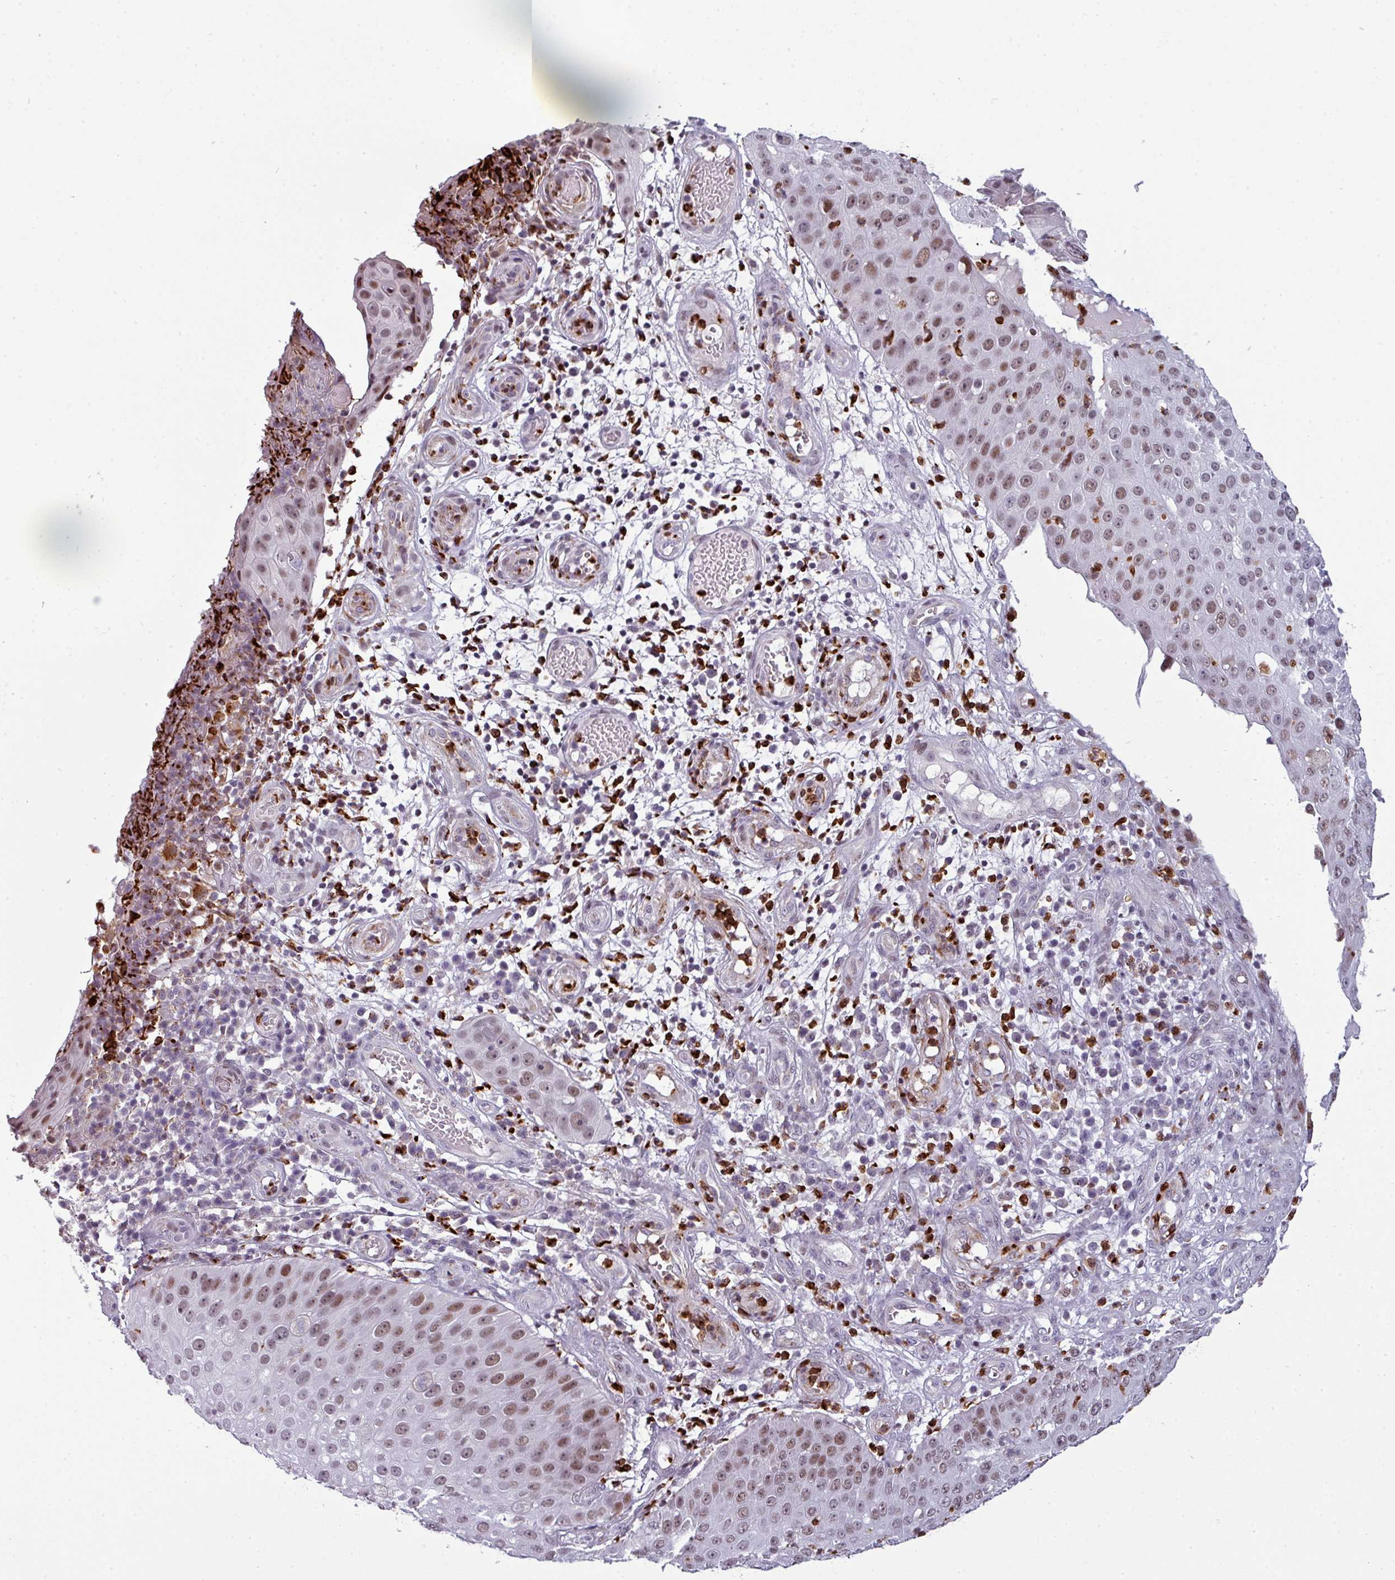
{"staining": {"intensity": "moderate", "quantity": "25%-75%", "location": "nuclear"}, "tissue": "skin cancer", "cell_type": "Tumor cells", "image_type": "cancer", "snomed": [{"axis": "morphology", "description": "Squamous cell carcinoma, NOS"}, {"axis": "topography", "description": "Skin"}], "caption": "IHC histopathology image of neoplastic tissue: human skin cancer stained using immunohistochemistry reveals medium levels of moderate protein expression localized specifically in the nuclear of tumor cells, appearing as a nuclear brown color.", "gene": "TMEFF1", "patient": {"sex": "male", "age": 71}}